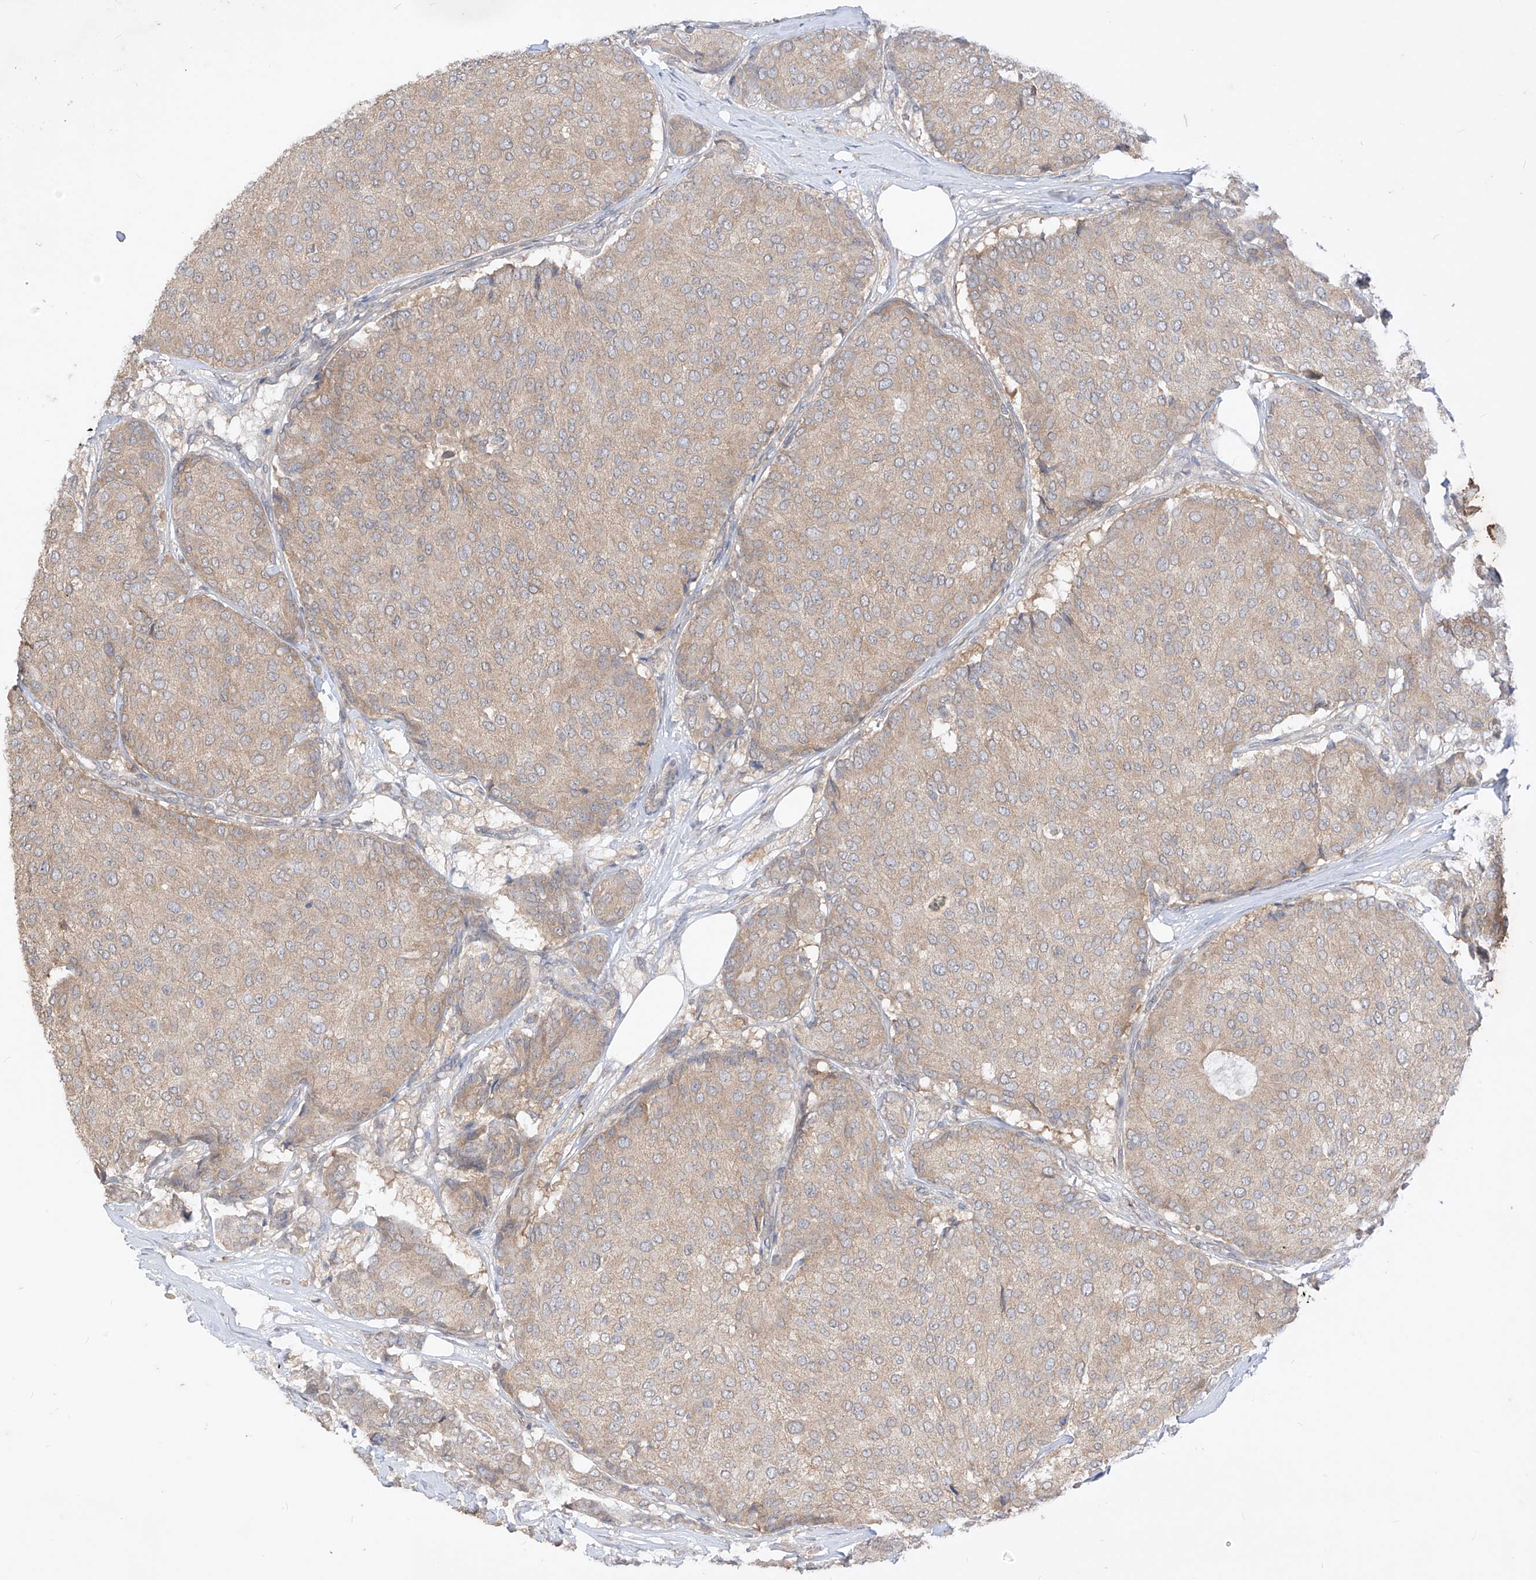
{"staining": {"intensity": "weak", "quantity": ">75%", "location": "cytoplasmic/membranous"}, "tissue": "breast cancer", "cell_type": "Tumor cells", "image_type": "cancer", "snomed": [{"axis": "morphology", "description": "Duct carcinoma"}, {"axis": "topography", "description": "Breast"}], "caption": "Immunohistochemical staining of human infiltrating ductal carcinoma (breast) displays low levels of weak cytoplasmic/membranous expression in approximately >75% of tumor cells.", "gene": "MTUS2", "patient": {"sex": "female", "age": 75}}